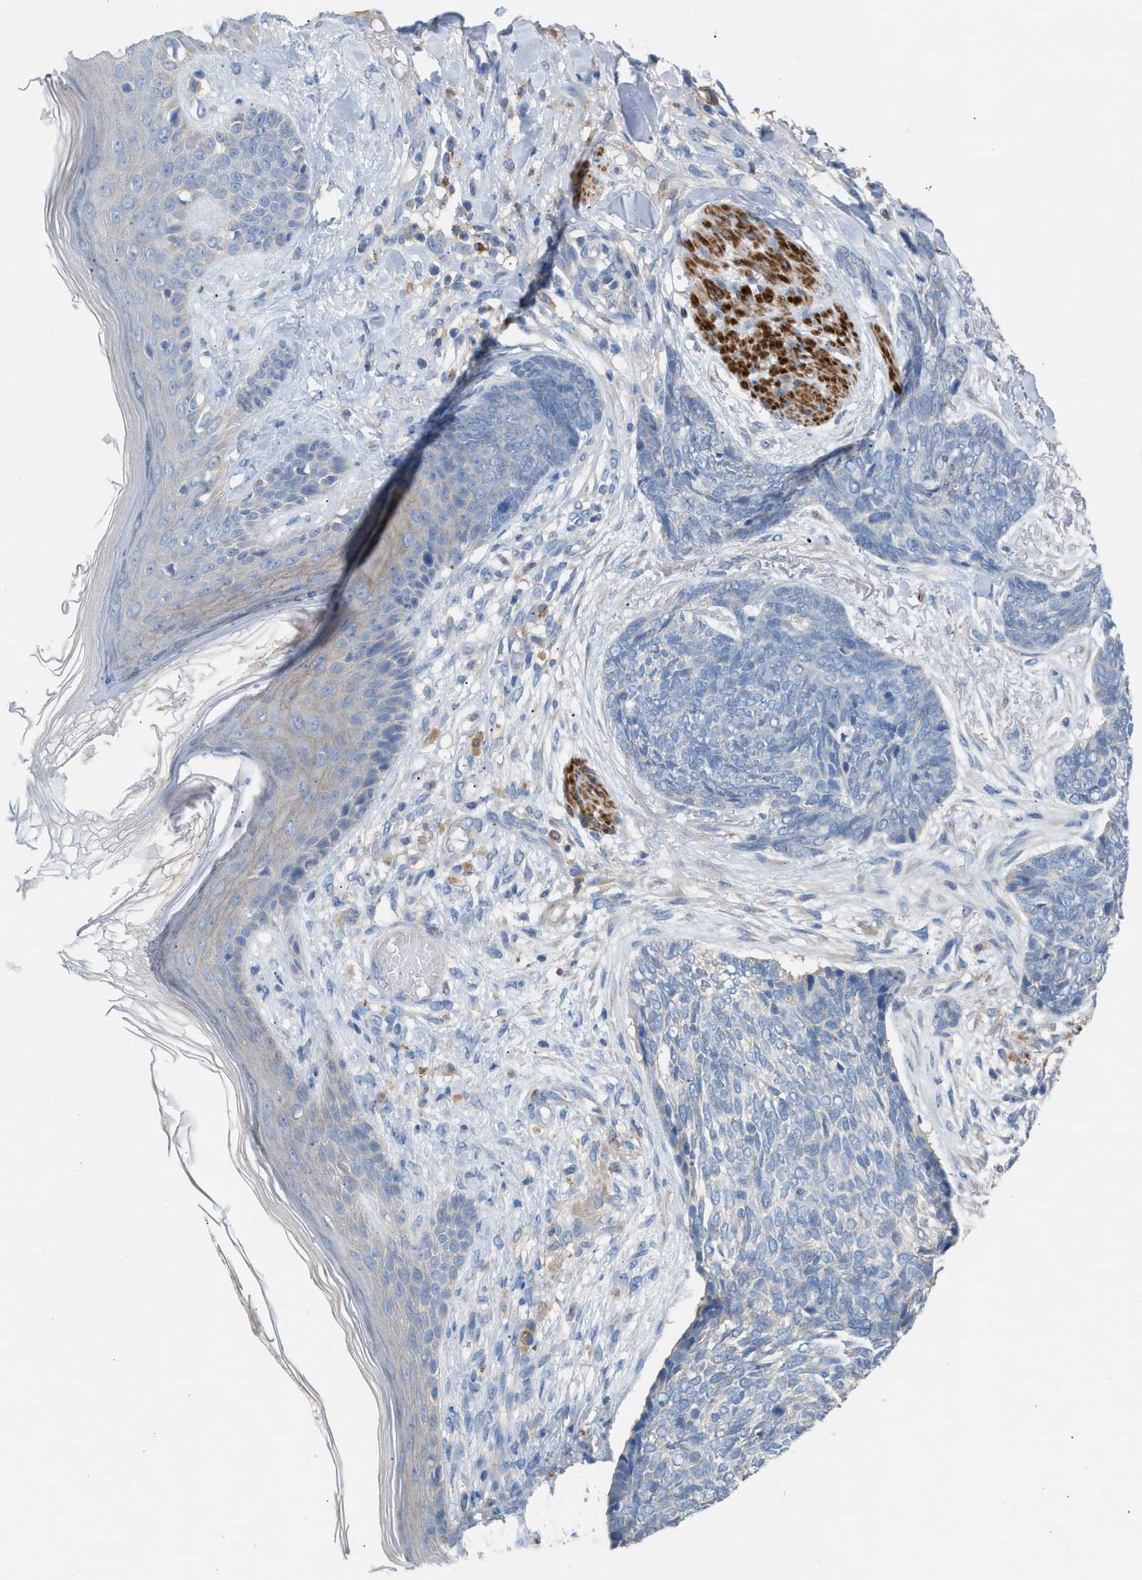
{"staining": {"intensity": "negative", "quantity": "none", "location": "none"}, "tissue": "skin cancer", "cell_type": "Tumor cells", "image_type": "cancer", "snomed": [{"axis": "morphology", "description": "Basal cell carcinoma"}, {"axis": "topography", "description": "Skin"}], "caption": "A high-resolution image shows IHC staining of skin basal cell carcinoma, which reveals no significant staining in tumor cells.", "gene": "AOAH", "patient": {"sex": "female", "age": 84}}